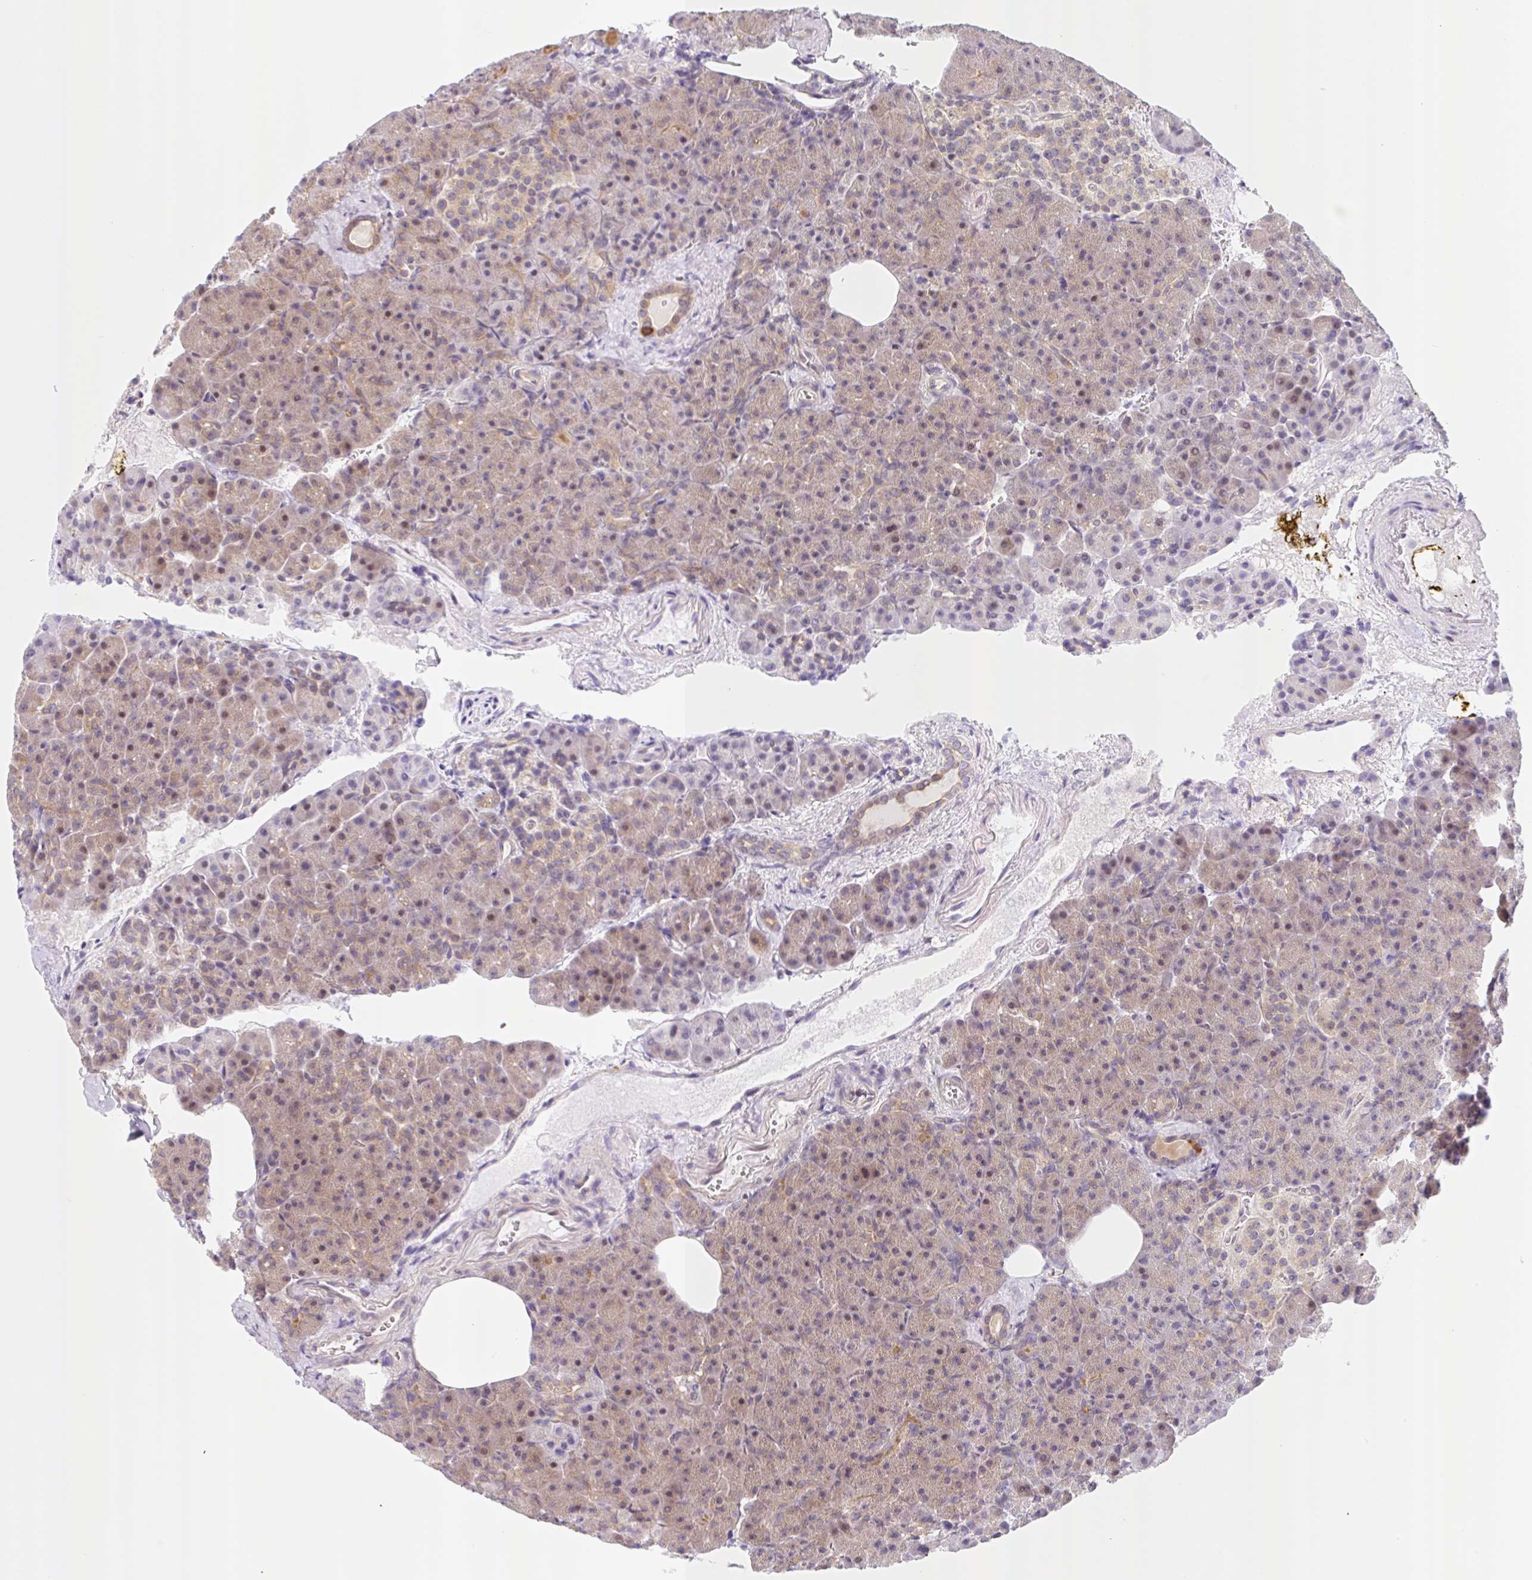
{"staining": {"intensity": "weak", "quantity": ">75%", "location": "cytoplasmic/membranous,nuclear"}, "tissue": "pancreas", "cell_type": "Exocrine glandular cells", "image_type": "normal", "snomed": [{"axis": "morphology", "description": "Normal tissue, NOS"}, {"axis": "topography", "description": "Pancreas"}], "caption": "High-magnification brightfield microscopy of benign pancreas stained with DAB (3,3'-diaminobenzidine) (brown) and counterstained with hematoxylin (blue). exocrine glandular cells exhibit weak cytoplasmic/membranous,nuclear expression is identified in about>75% of cells. The protein of interest is shown in brown color, while the nuclei are stained blue.", "gene": "TBPL2", "patient": {"sex": "female", "age": 74}}